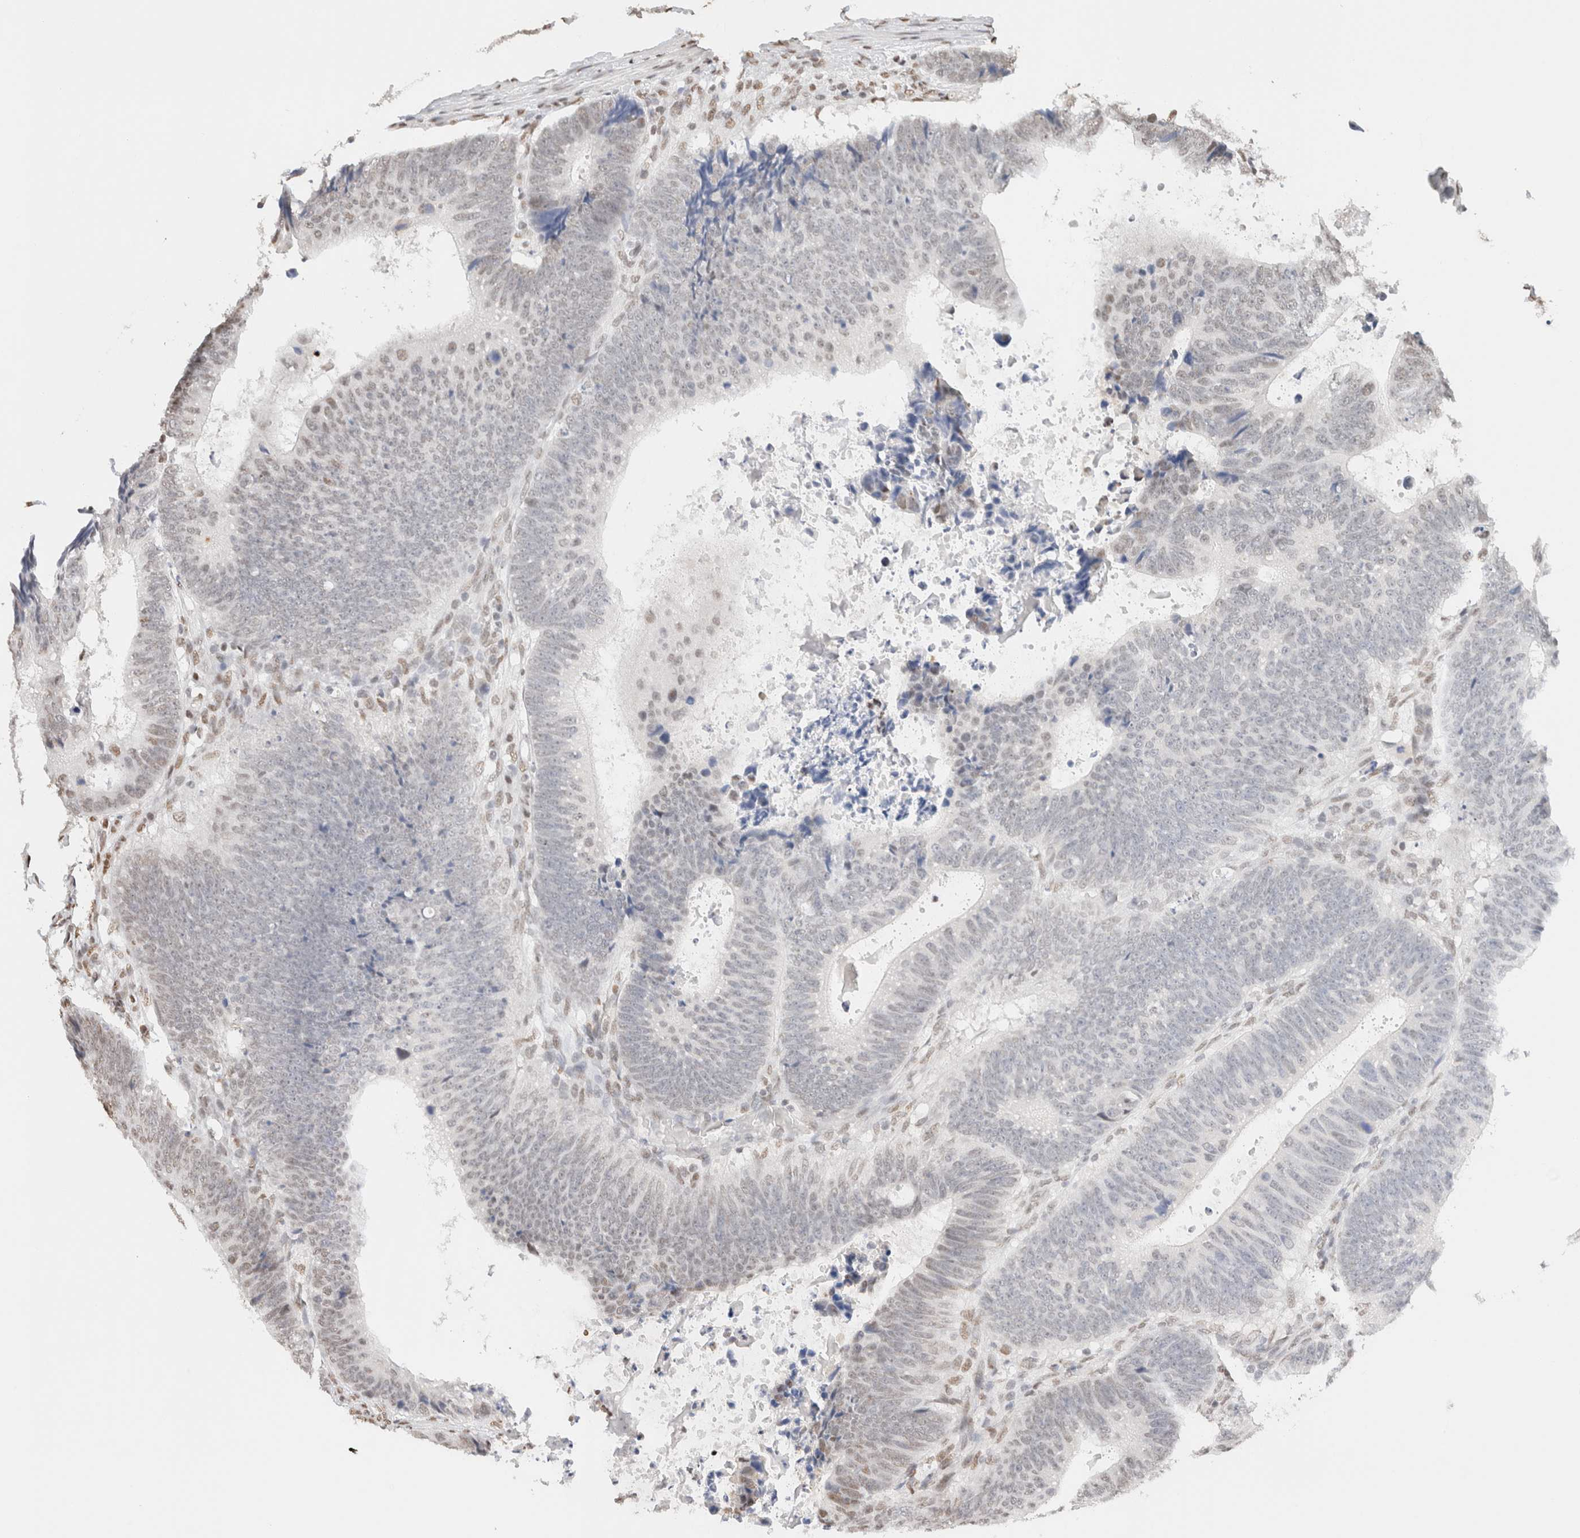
{"staining": {"intensity": "weak", "quantity": "<25%", "location": "nuclear"}, "tissue": "colorectal cancer", "cell_type": "Tumor cells", "image_type": "cancer", "snomed": [{"axis": "morphology", "description": "Adenocarcinoma, NOS"}, {"axis": "topography", "description": "Colon"}], "caption": "Image shows no protein expression in tumor cells of adenocarcinoma (colorectal) tissue.", "gene": "SUPT3H", "patient": {"sex": "male", "age": 56}}